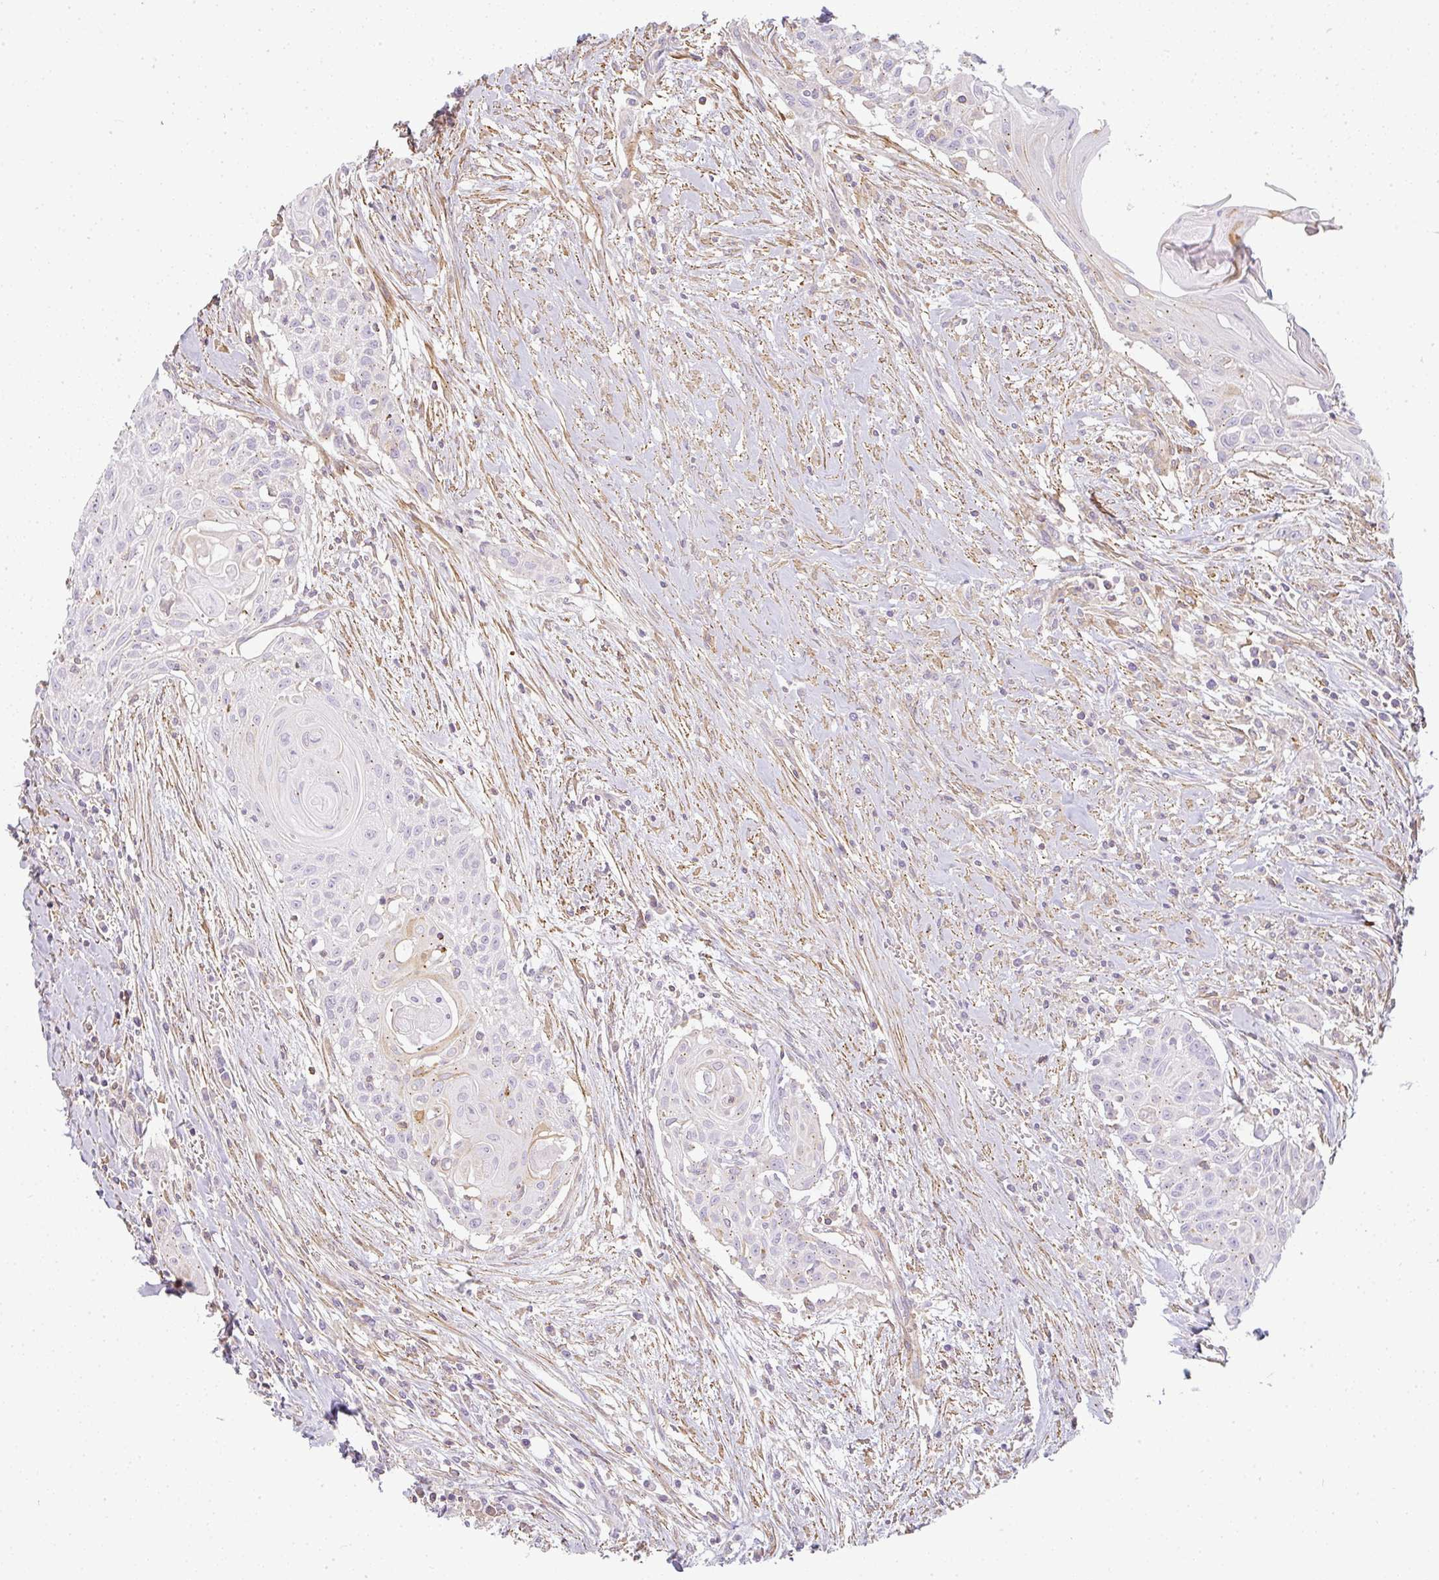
{"staining": {"intensity": "weak", "quantity": "<25%", "location": "cytoplasmic/membranous"}, "tissue": "head and neck cancer", "cell_type": "Tumor cells", "image_type": "cancer", "snomed": [{"axis": "morphology", "description": "Squamous cell carcinoma, NOS"}, {"axis": "topography", "description": "Lymph node"}, {"axis": "topography", "description": "Salivary gland"}, {"axis": "topography", "description": "Head-Neck"}], "caption": "This image is of head and neck cancer (squamous cell carcinoma) stained with immunohistochemistry to label a protein in brown with the nuclei are counter-stained blue. There is no staining in tumor cells. (DAB IHC with hematoxylin counter stain).", "gene": "SULF1", "patient": {"sex": "female", "age": 74}}